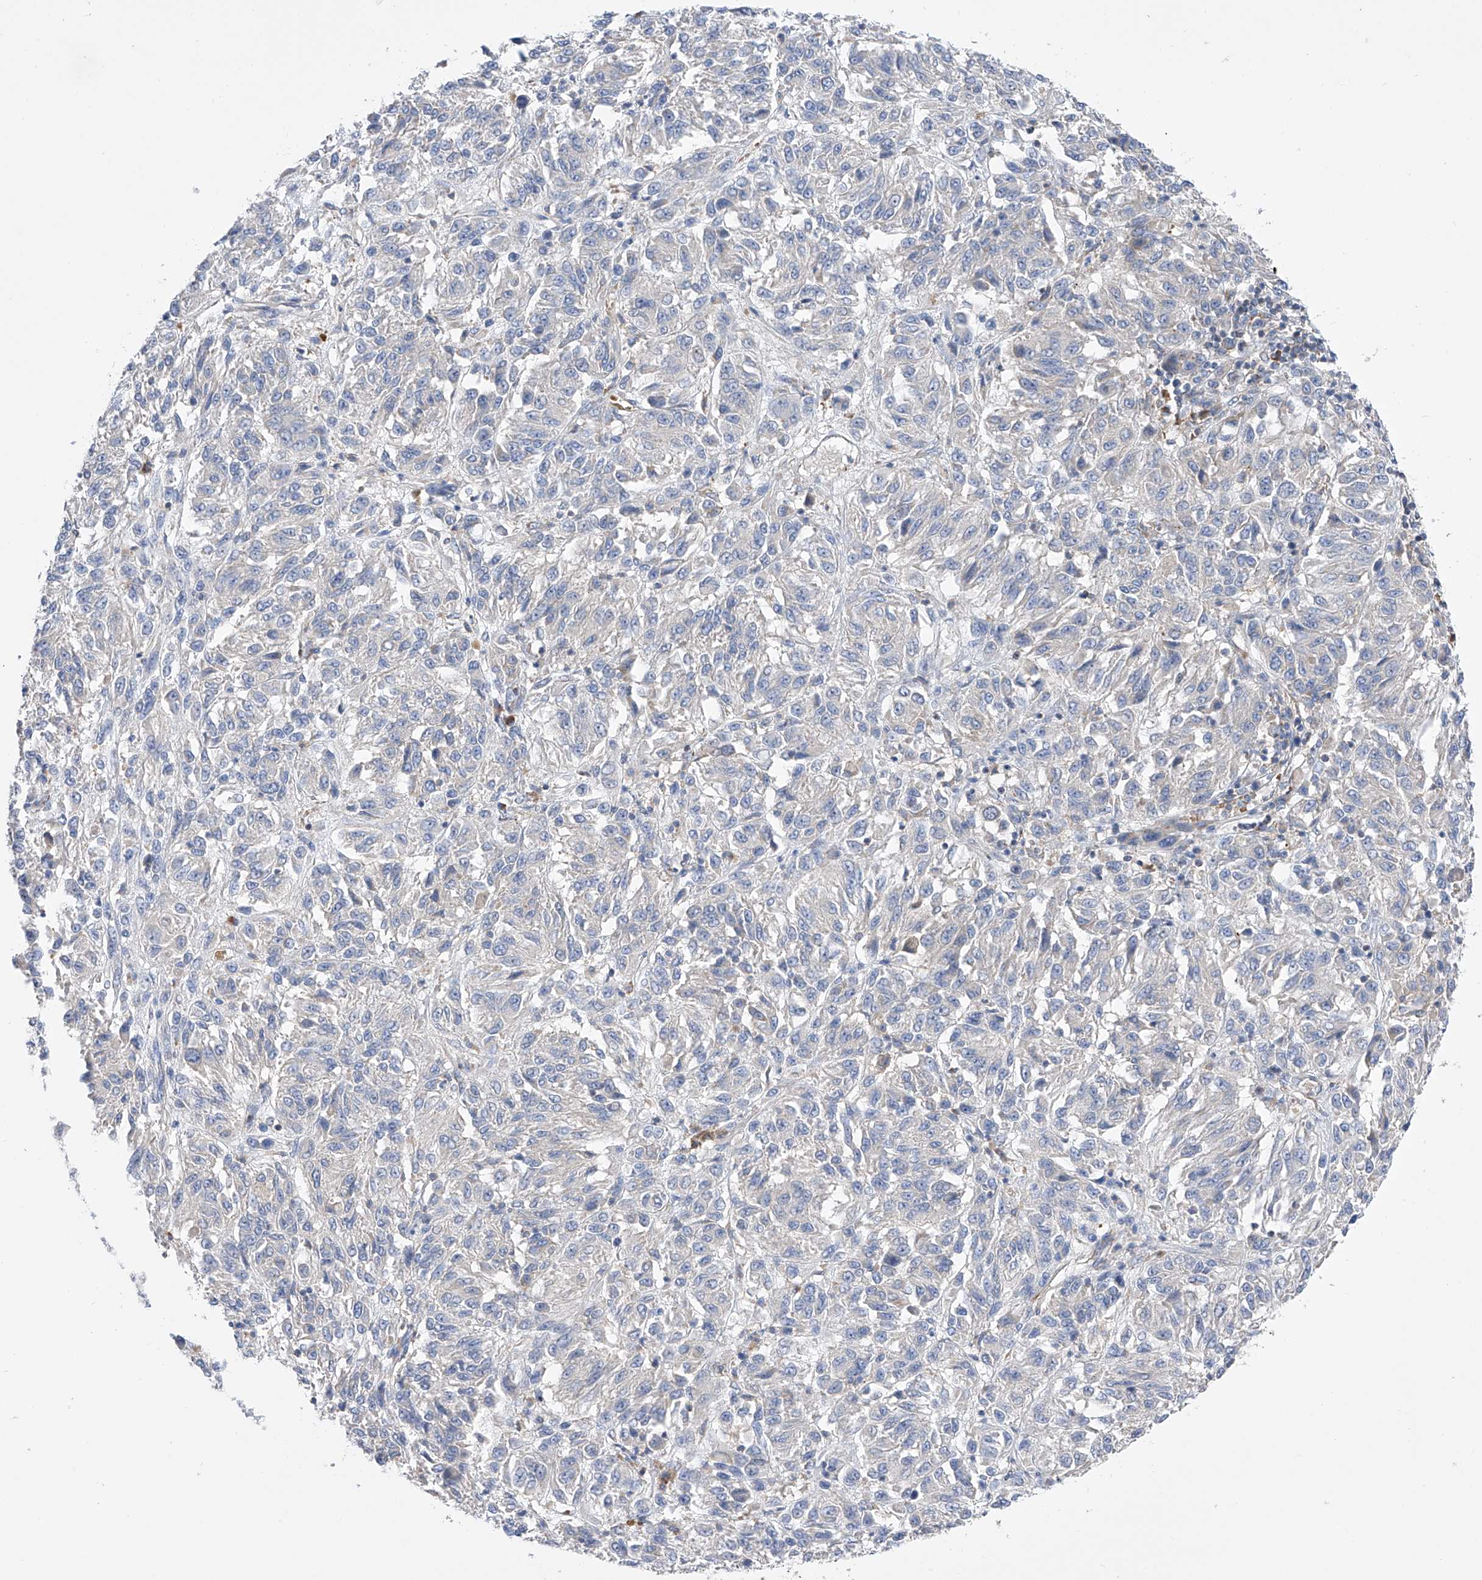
{"staining": {"intensity": "negative", "quantity": "none", "location": "none"}, "tissue": "melanoma", "cell_type": "Tumor cells", "image_type": "cancer", "snomed": [{"axis": "morphology", "description": "Malignant melanoma, Metastatic site"}, {"axis": "topography", "description": "Lung"}], "caption": "IHC of melanoma demonstrates no positivity in tumor cells.", "gene": "NFATC4", "patient": {"sex": "male", "age": 64}}